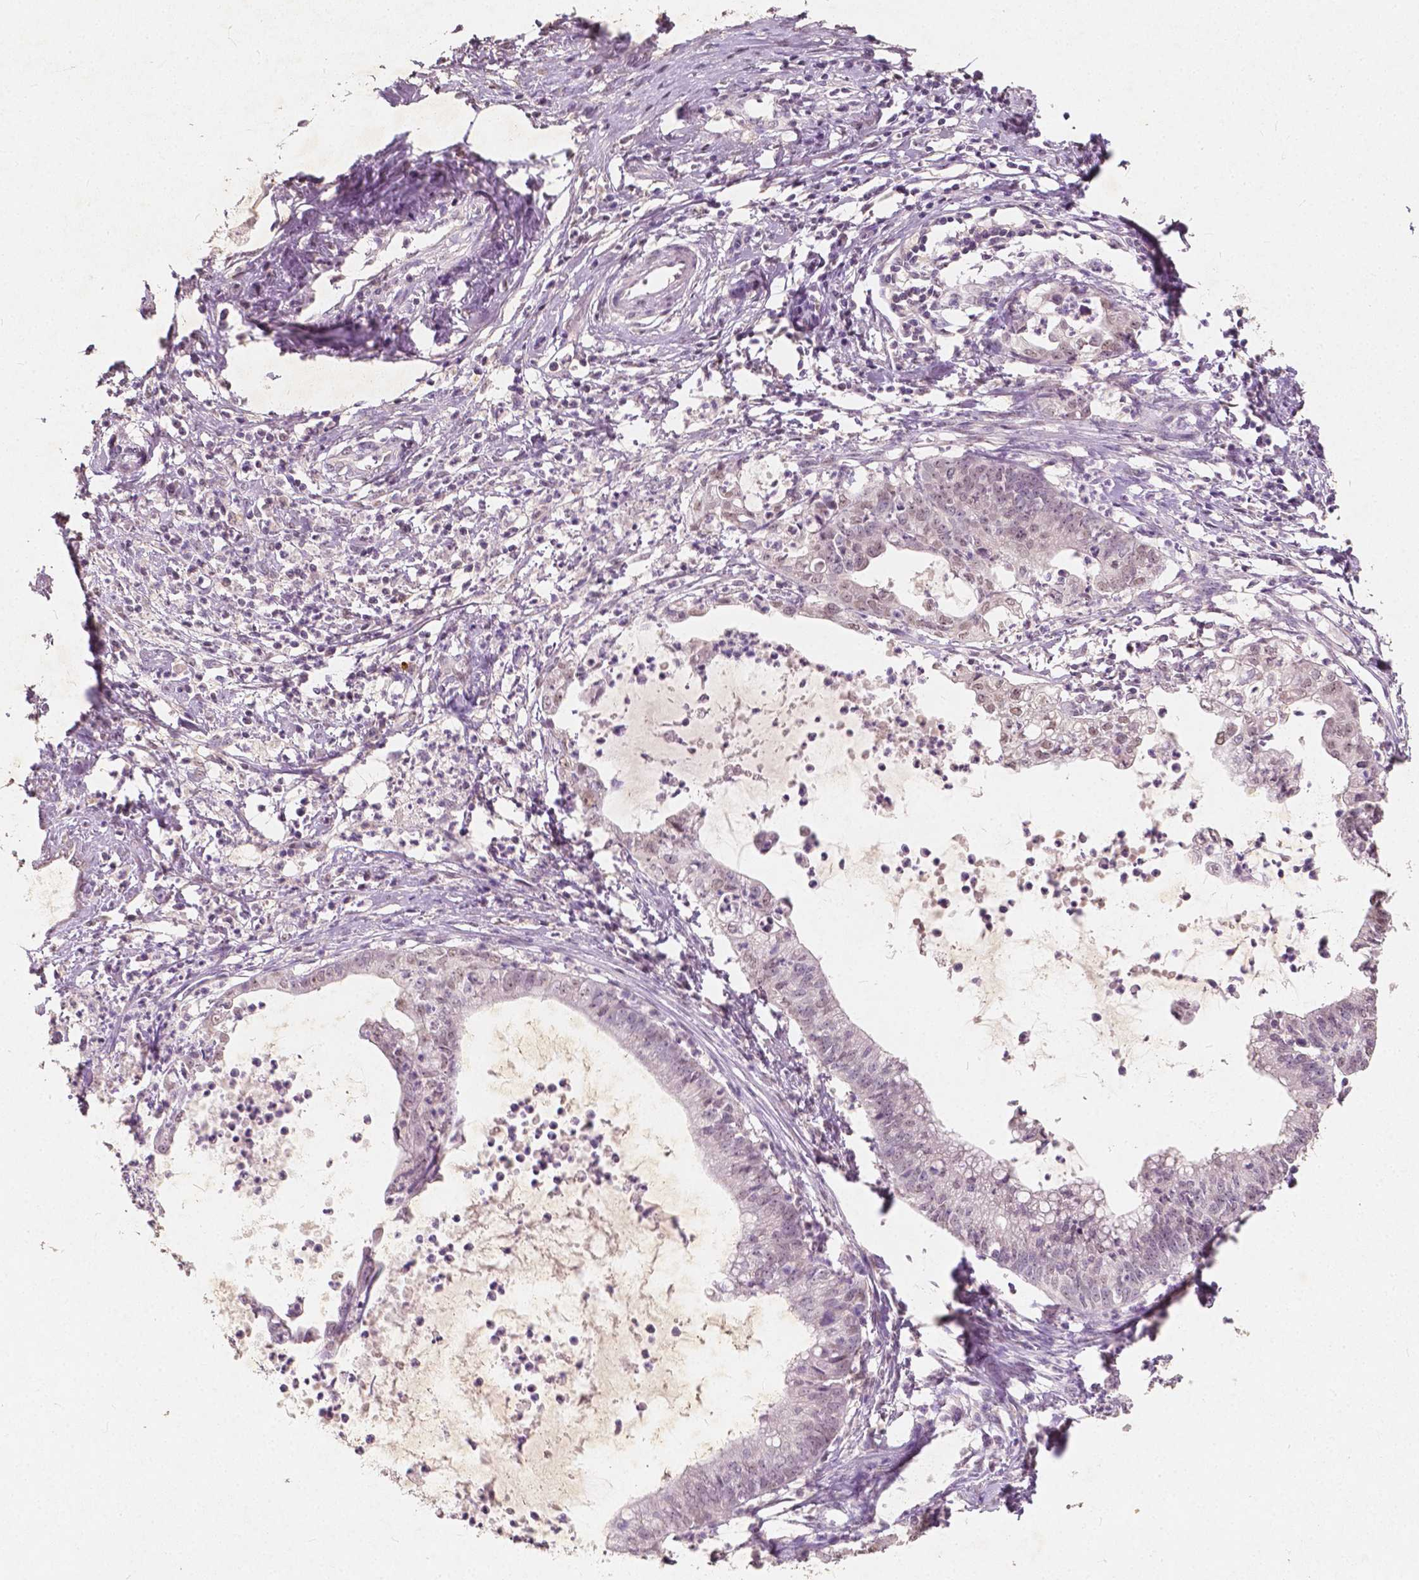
{"staining": {"intensity": "negative", "quantity": "none", "location": "none"}, "tissue": "cervical cancer", "cell_type": "Tumor cells", "image_type": "cancer", "snomed": [{"axis": "morphology", "description": "Normal tissue, NOS"}, {"axis": "morphology", "description": "Adenocarcinoma, NOS"}, {"axis": "topography", "description": "Cervix"}], "caption": "Tumor cells show no significant protein positivity in cervical cancer.", "gene": "SOX15", "patient": {"sex": "female", "age": 38}}